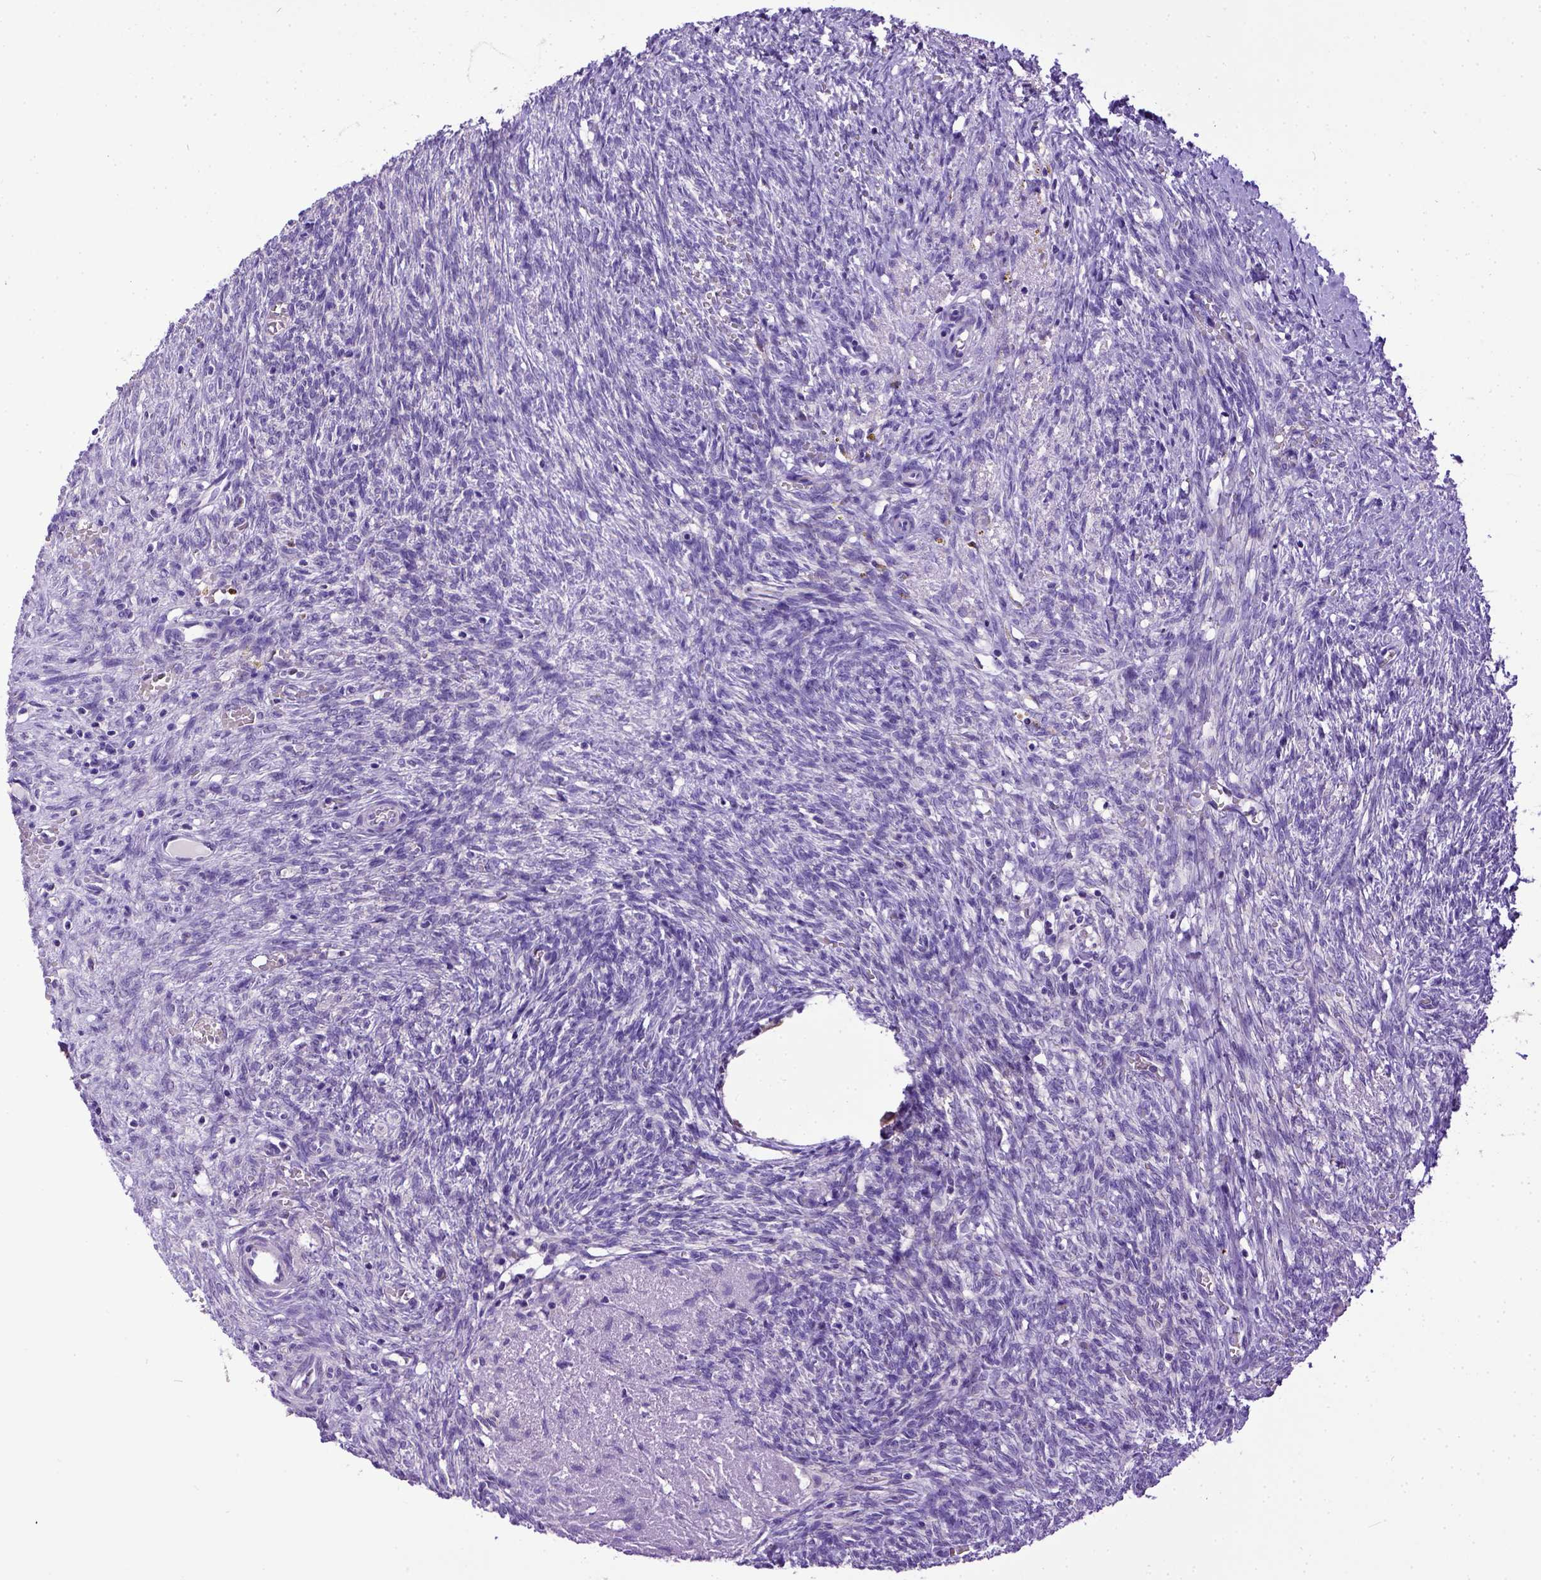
{"staining": {"intensity": "negative", "quantity": "none", "location": "none"}, "tissue": "ovary", "cell_type": "Follicle cells", "image_type": "normal", "snomed": [{"axis": "morphology", "description": "Normal tissue, NOS"}, {"axis": "topography", "description": "Ovary"}], "caption": "This is an immunohistochemistry (IHC) image of benign human ovary. There is no staining in follicle cells.", "gene": "SPEF1", "patient": {"sex": "female", "age": 46}}